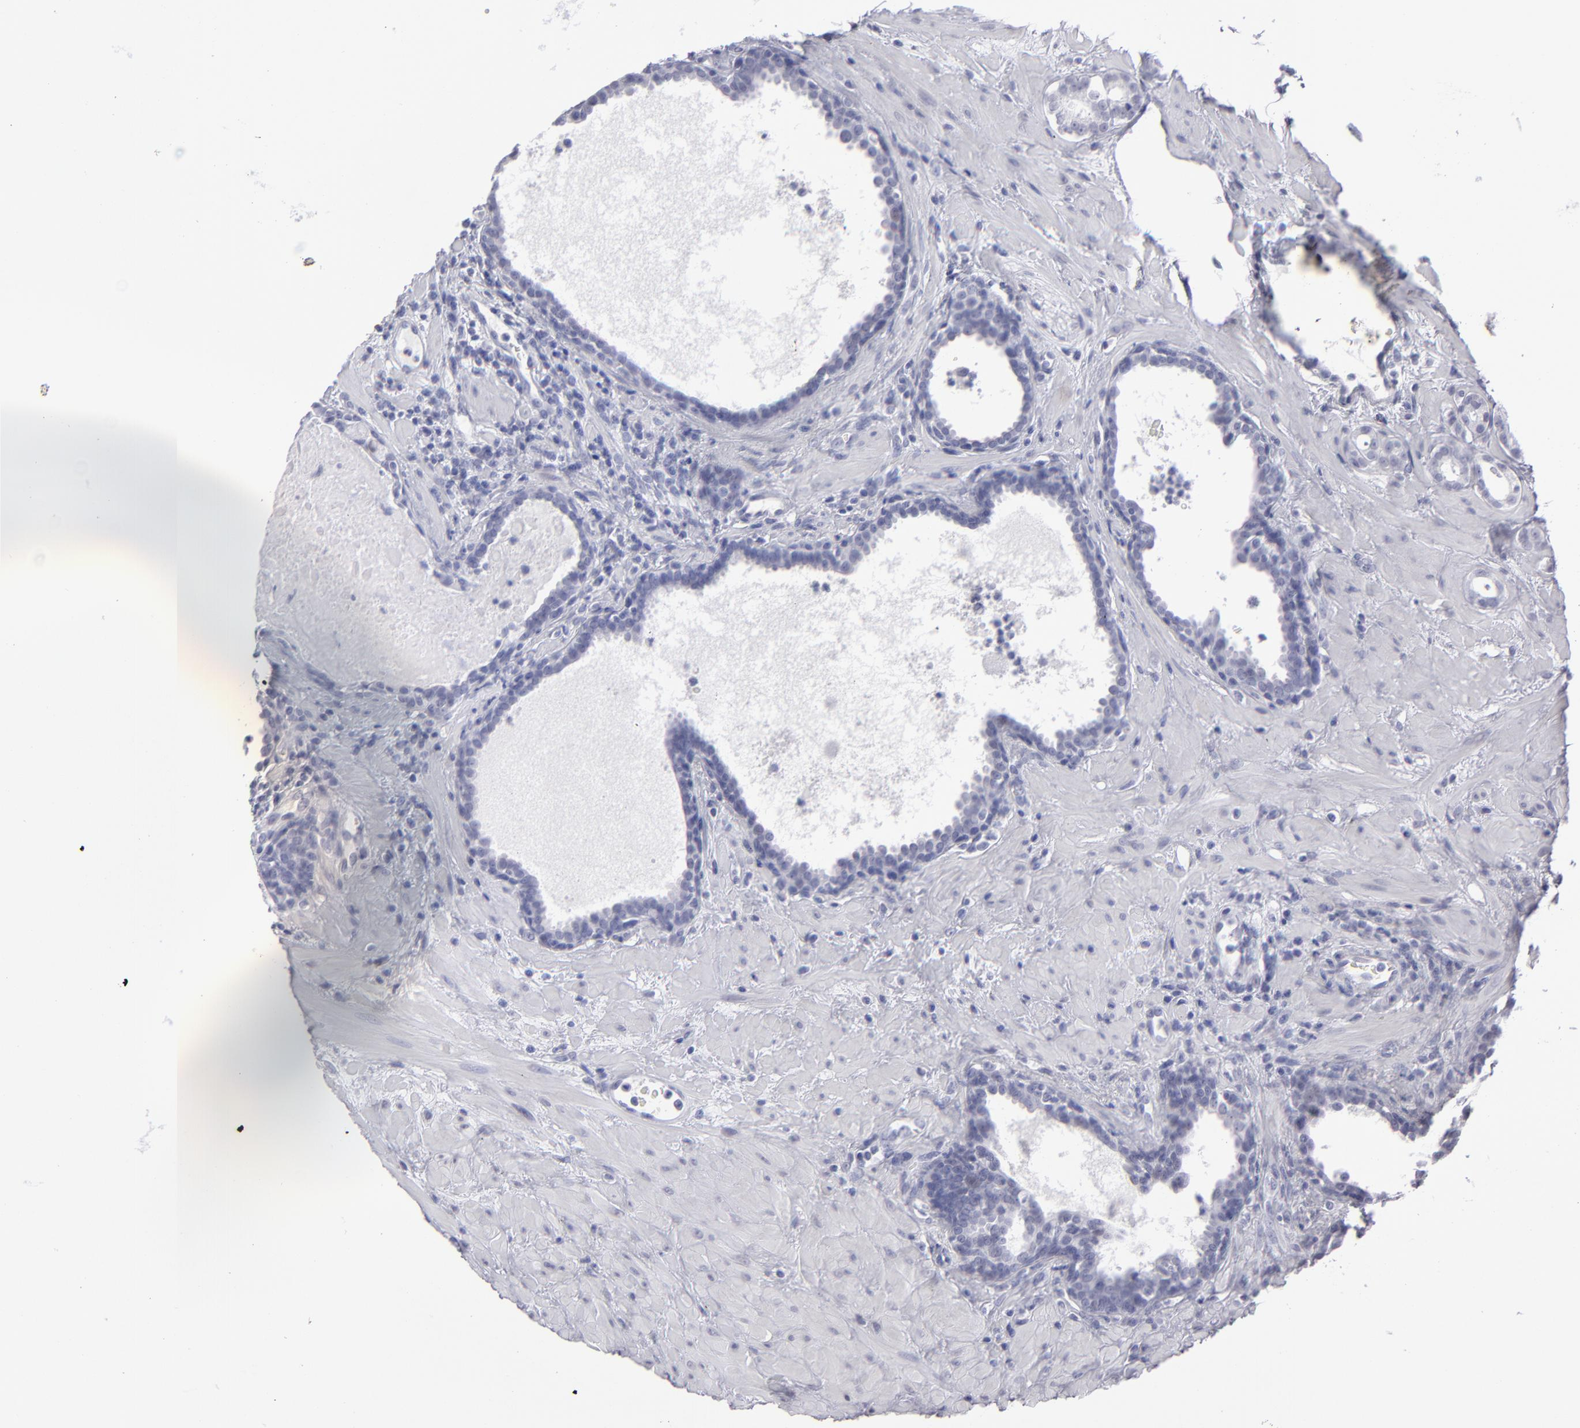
{"staining": {"intensity": "negative", "quantity": "none", "location": "none"}, "tissue": "prostate cancer", "cell_type": "Tumor cells", "image_type": "cancer", "snomed": [{"axis": "morphology", "description": "Adenocarcinoma, Low grade"}, {"axis": "topography", "description": "Prostate"}], "caption": "Tumor cells are negative for protein expression in human adenocarcinoma (low-grade) (prostate).", "gene": "ALDOB", "patient": {"sex": "male", "age": 57}}